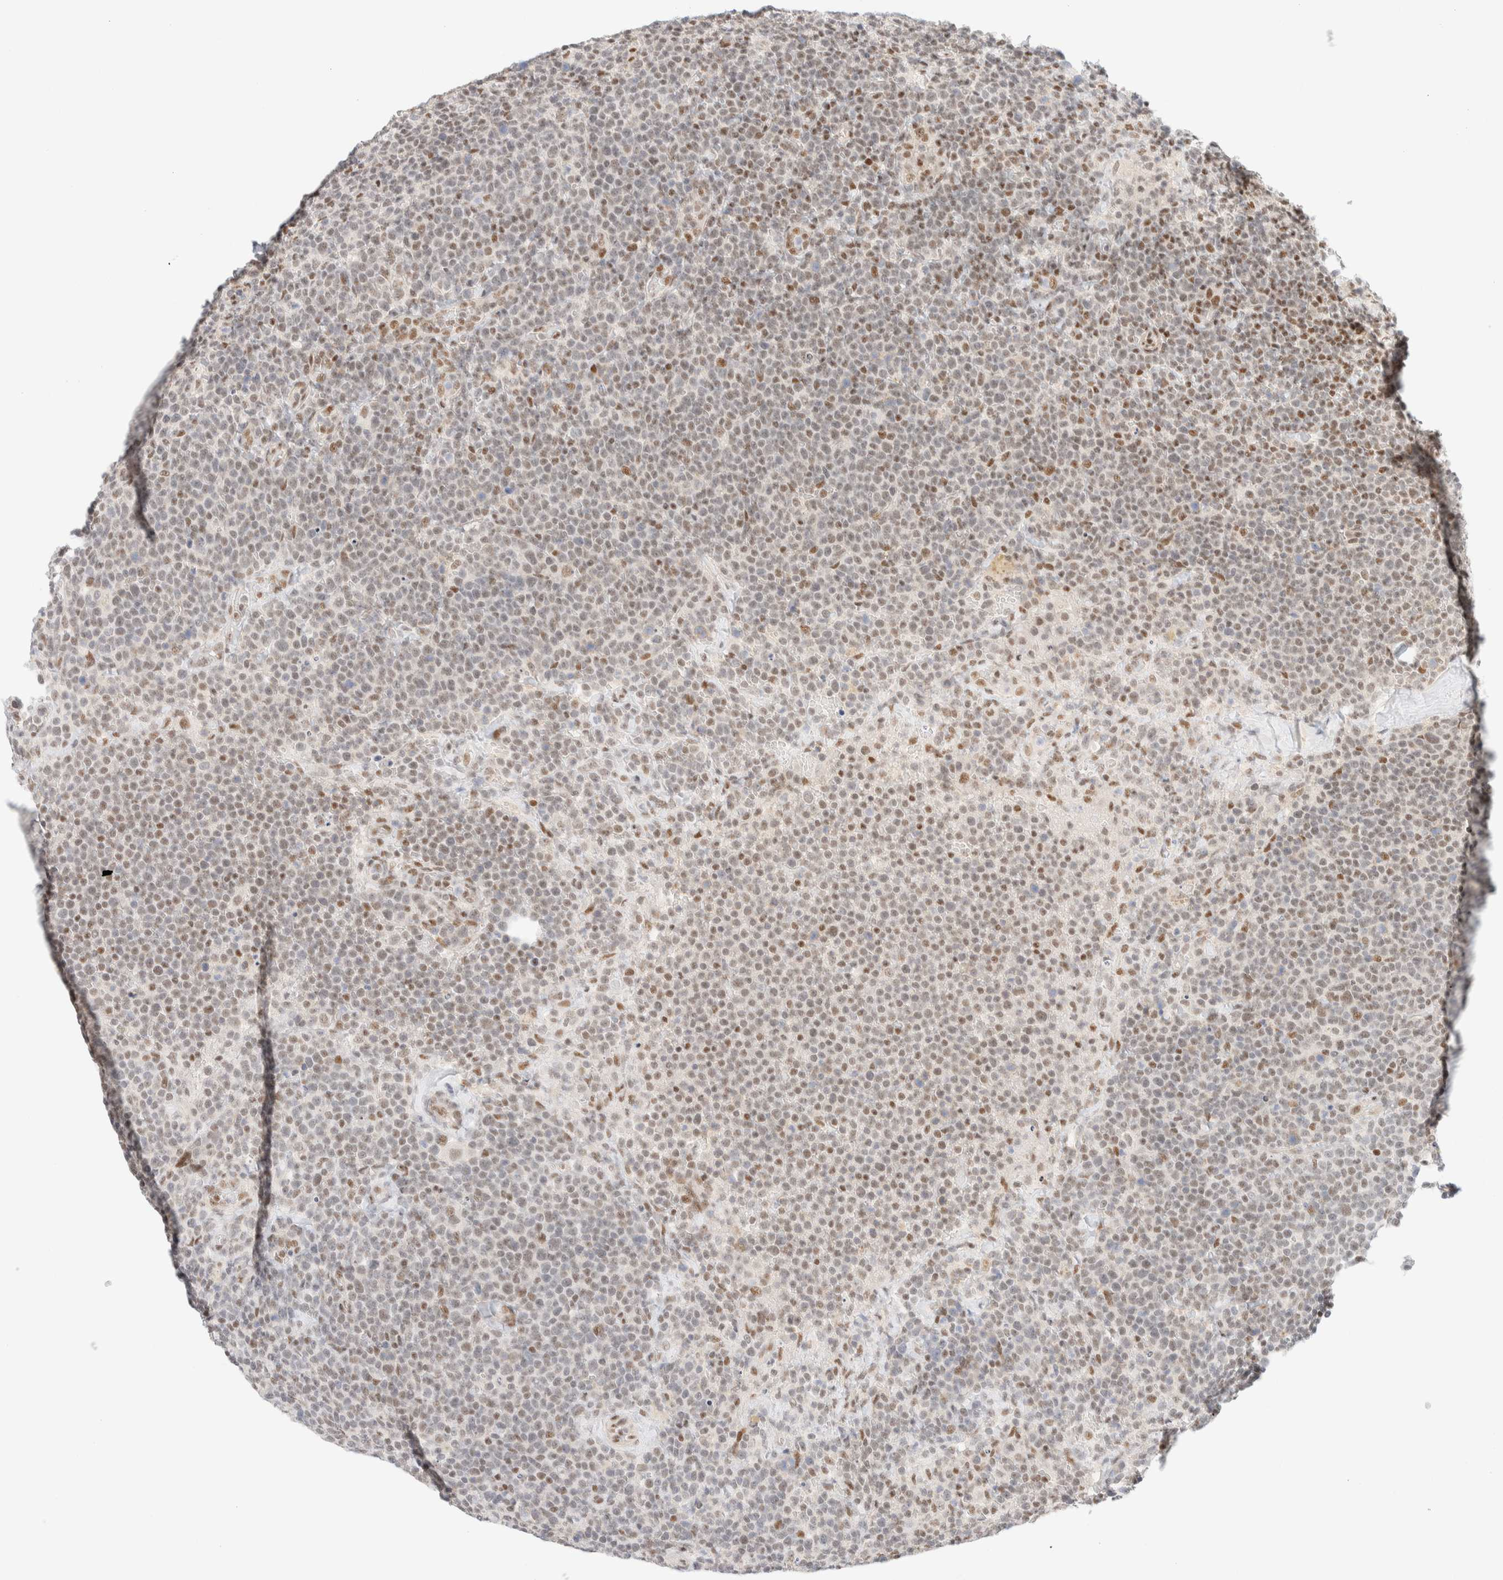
{"staining": {"intensity": "moderate", "quantity": "<25%", "location": "nuclear"}, "tissue": "lymphoma", "cell_type": "Tumor cells", "image_type": "cancer", "snomed": [{"axis": "morphology", "description": "Malignant lymphoma, non-Hodgkin's type, High grade"}, {"axis": "topography", "description": "Lymph node"}], "caption": "Immunohistochemistry of lymphoma demonstrates low levels of moderate nuclear expression in about <25% of tumor cells.", "gene": "PYGO2", "patient": {"sex": "male", "age": 61}}